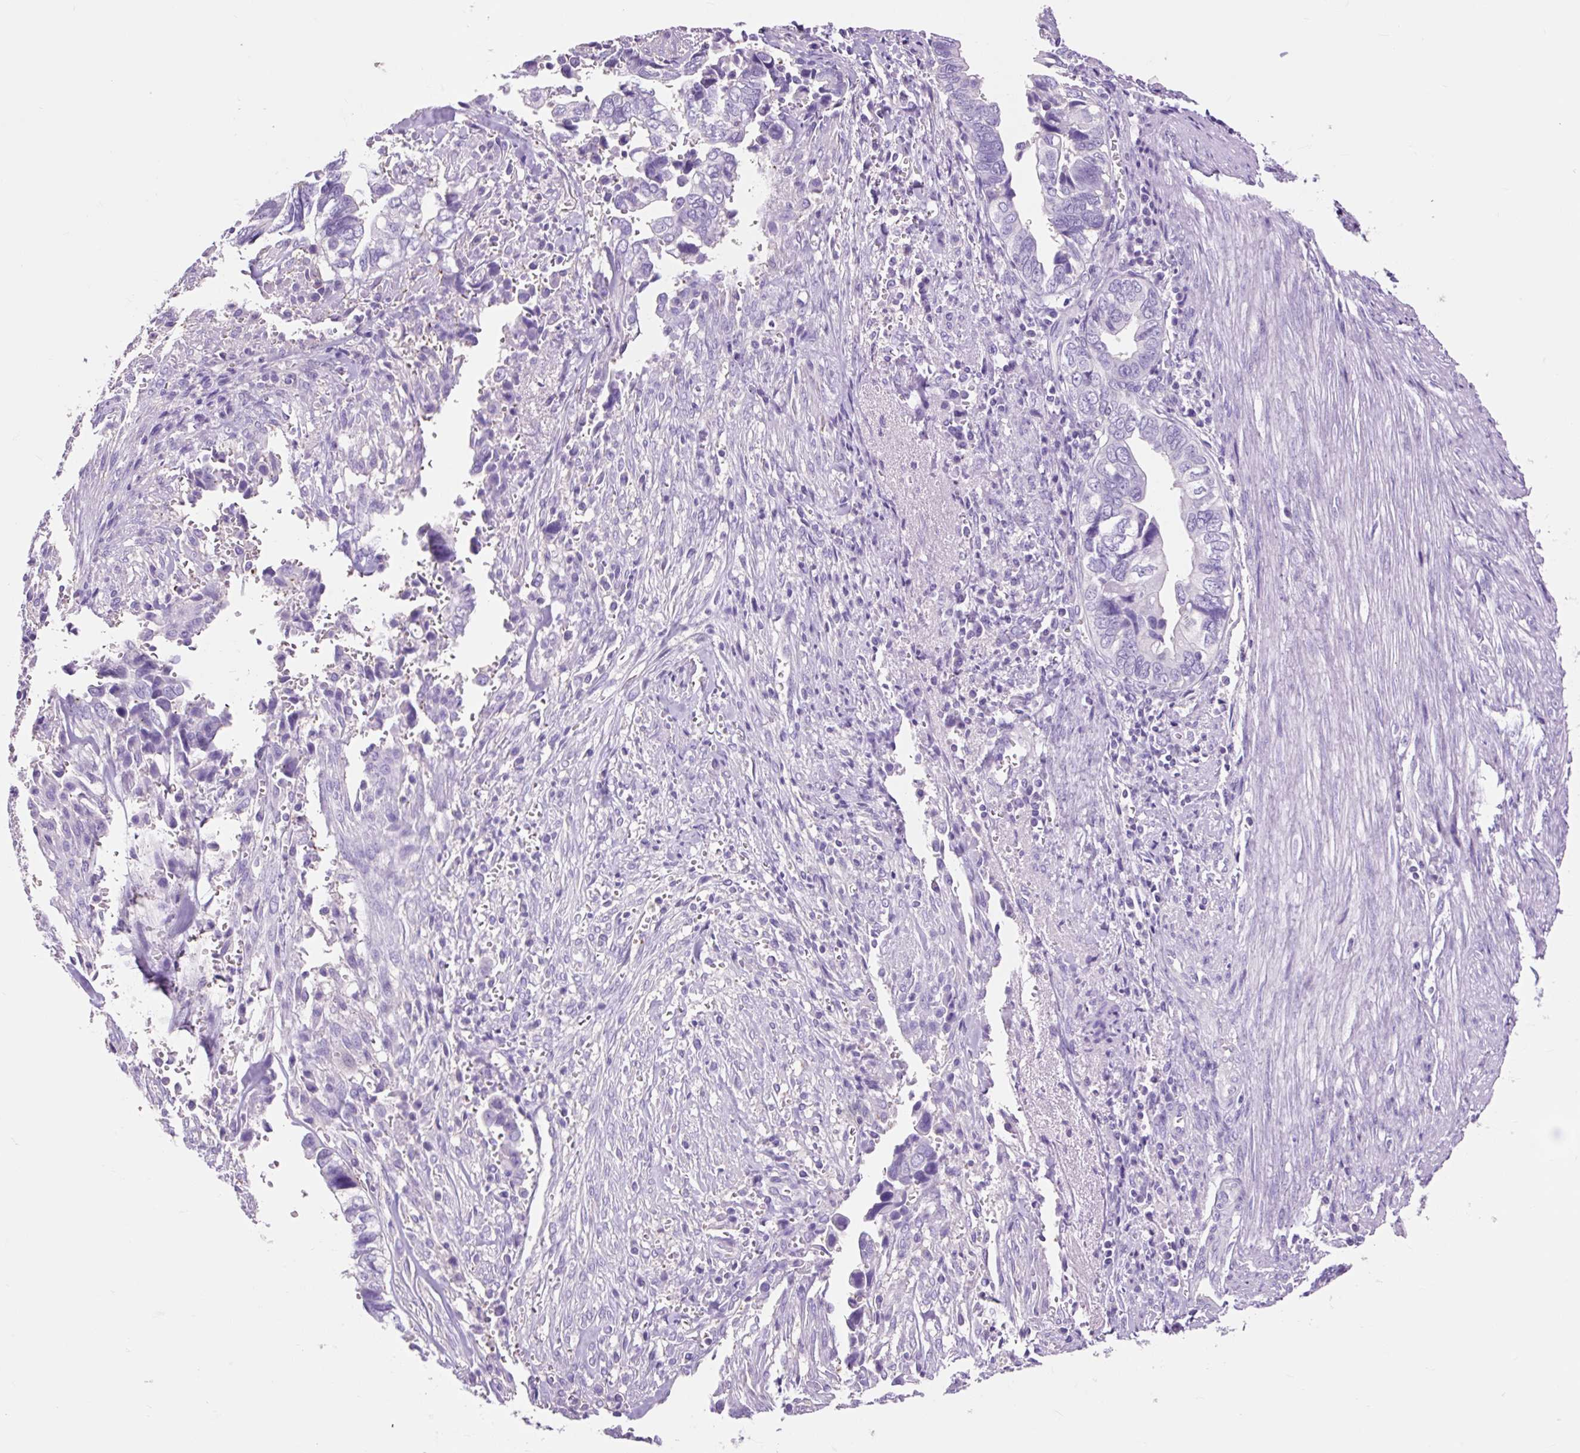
{"staining": {"intensity": "negative", "quantity": "none", "location": "none"}, "tissue": "liver cancer", "cell_type": "Tumor cells", "image_type": "cancer", "snomed": [{"axis": "morphology", "description": "Cholangiocarcinoma"}, {"axis": "topography", "description": "Liver"}], "caption": "Histopathology image shows no protein expression in tumor cells of cholangiocarcinoma (liver) tissue.", "gene": "OR10A7", "patient": {"sex": "female", "age": 79}}